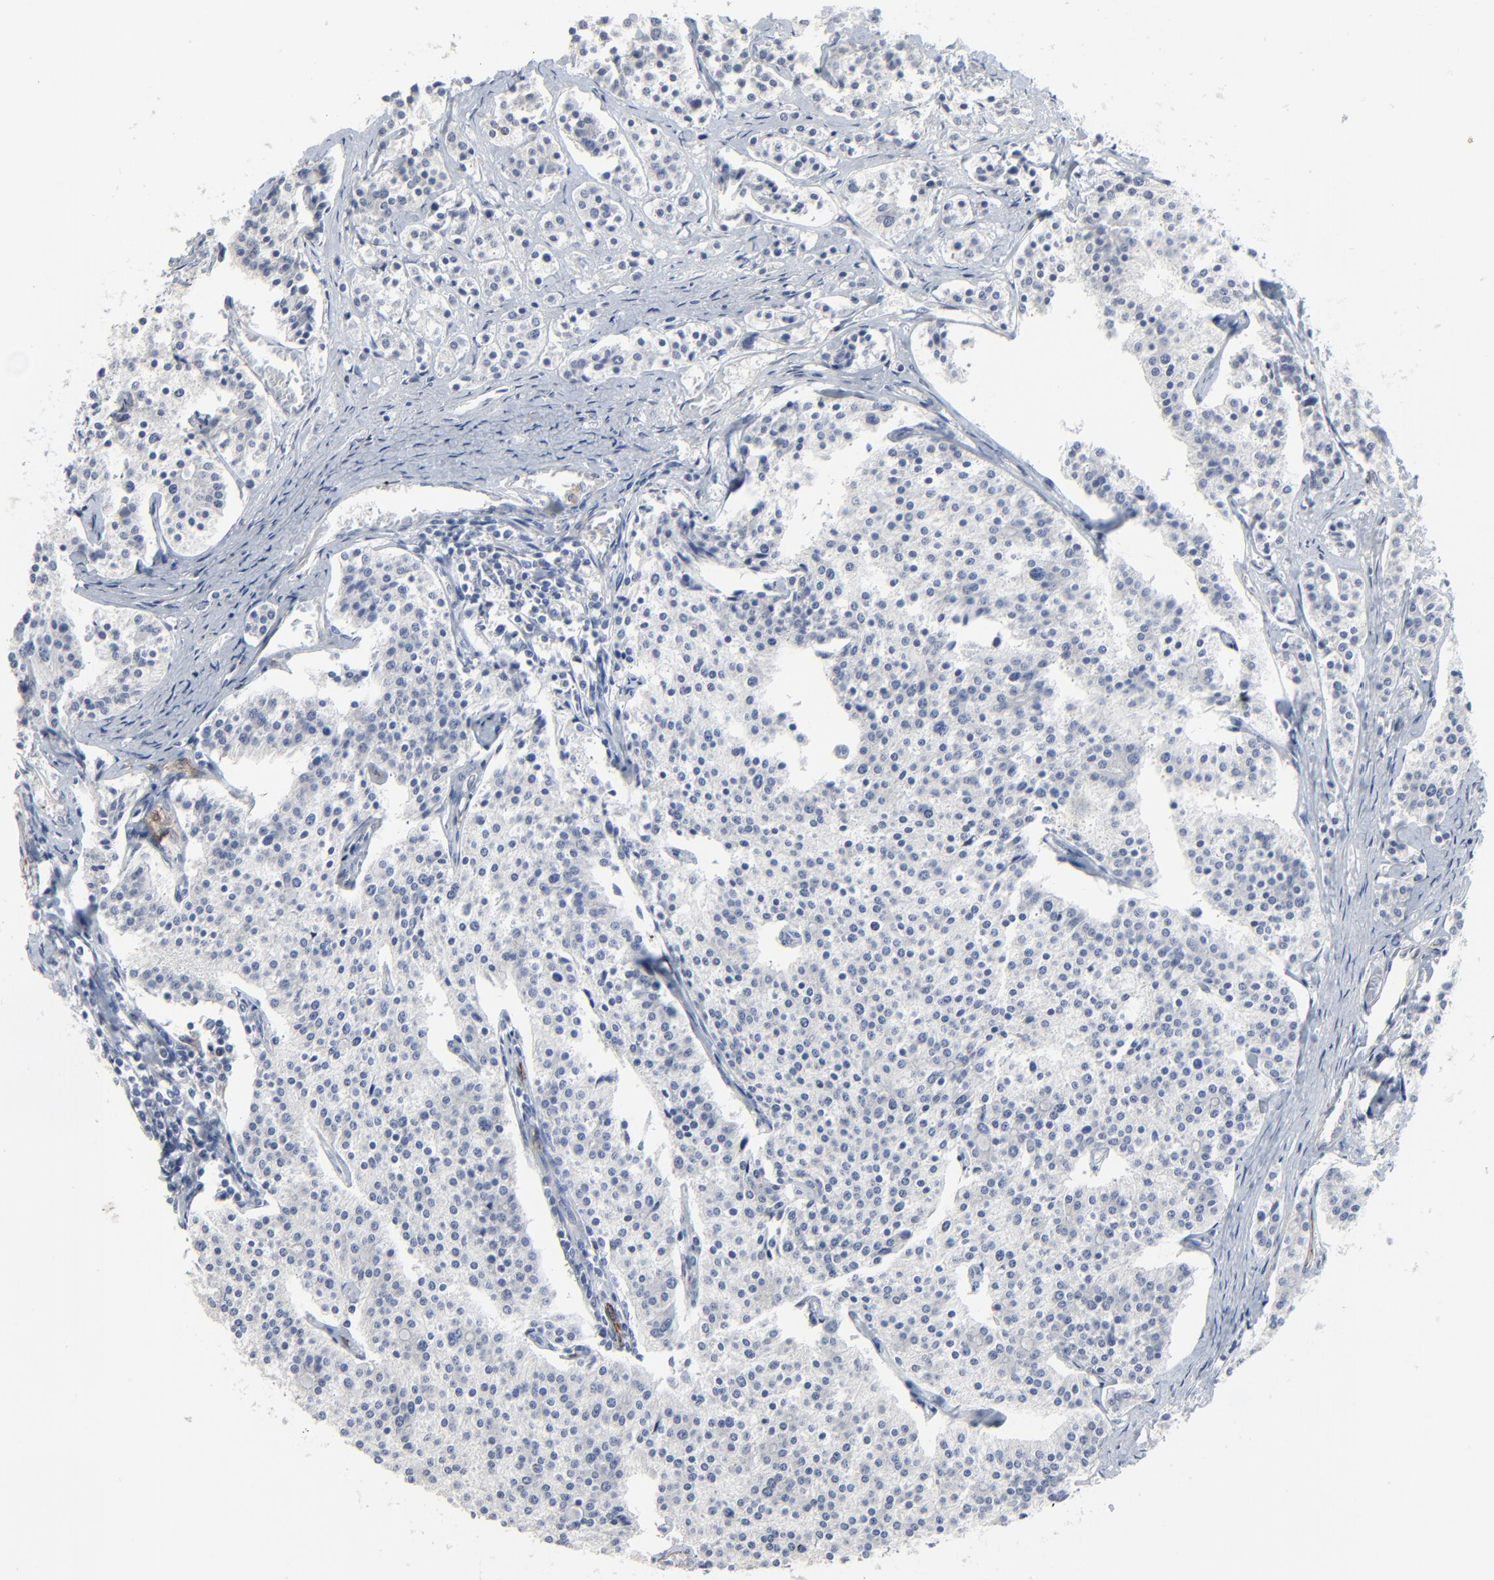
{"staining": {"intensity": "negative", "quantity": "none", "location": "none"}, "tissue": "carcinoid", "cell_type": "Tumor cells", "image_type": "cancer", "snomed": [{"axis": "morphology", "description": "Carcinoid, malignant, NOS"}, {"axis": "topography", "description": "Small intestine"}], "caption": "An immunohistochemistry (IHC) histopathology image of carcinoid is shown. There is no staining in tumor cells of carcinoid. (DAB (3,3'-diaminobenzidine) immunohistochemistry (IHC) visualized using brightfield microscopy, high magnification).", "gene": "BIRC3", "patient": {"sex": "male", "age": 63}}